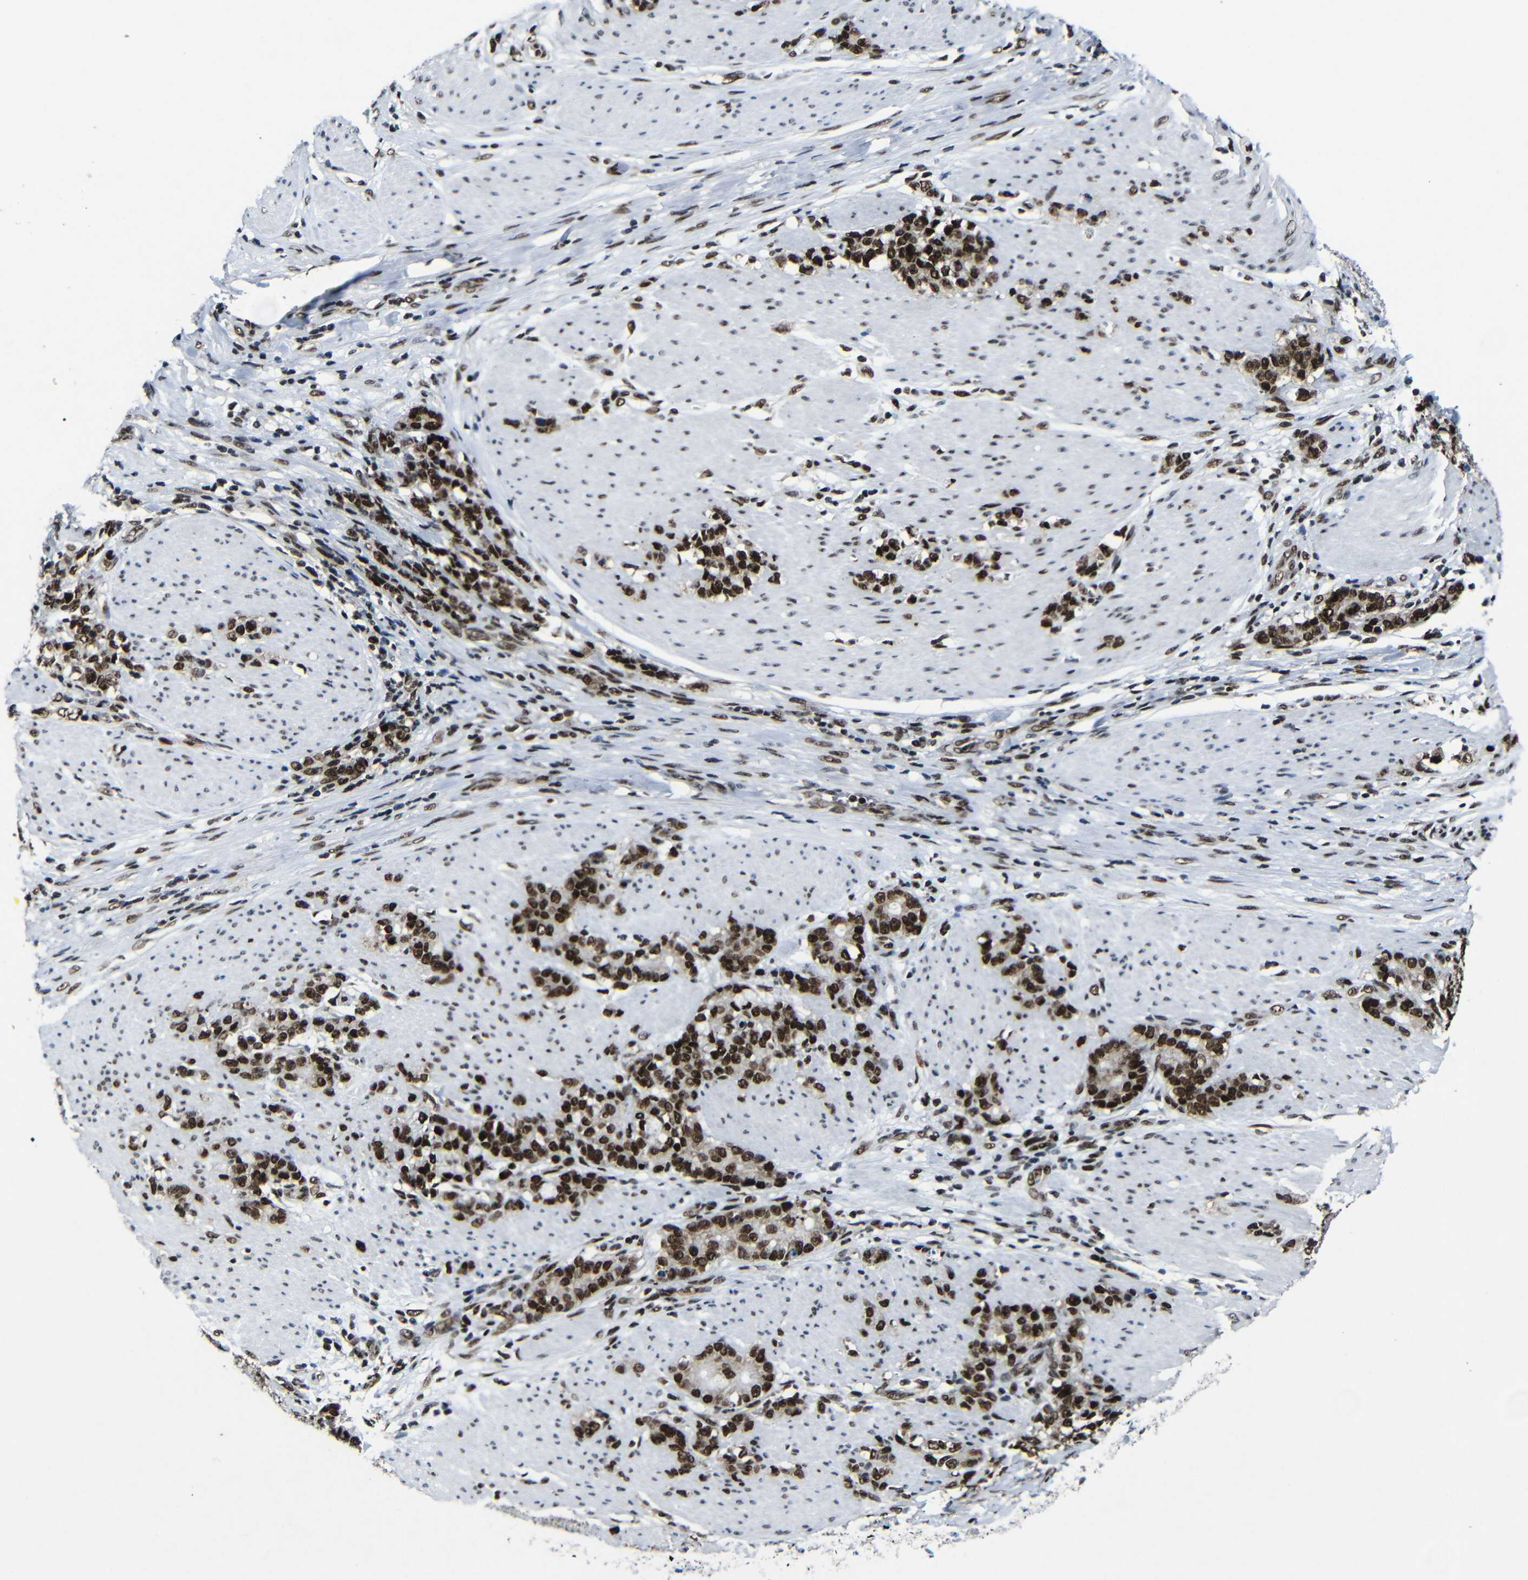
{"staining": {"intensity": "strong", "quantity": ">75%", "location": "nuclear"}, "tissue": "stomach cancer", "cell_type": "Tumor cells", "image_type": "cancer", "snomed": [{"axis": "morphology", "description": "Adenocarcinoma, NOS"}, {"axis": "topography", "description": "Stomach, lower"}], "caption": "Stomach cancer (adenocarcinoma) was stained to show a protein in brown. There is high levels of strong nuclear positivity in approximately >75% of tumor cells.", "gene": "PTBP1", "patient": {"sex": "male", "age": 88}}